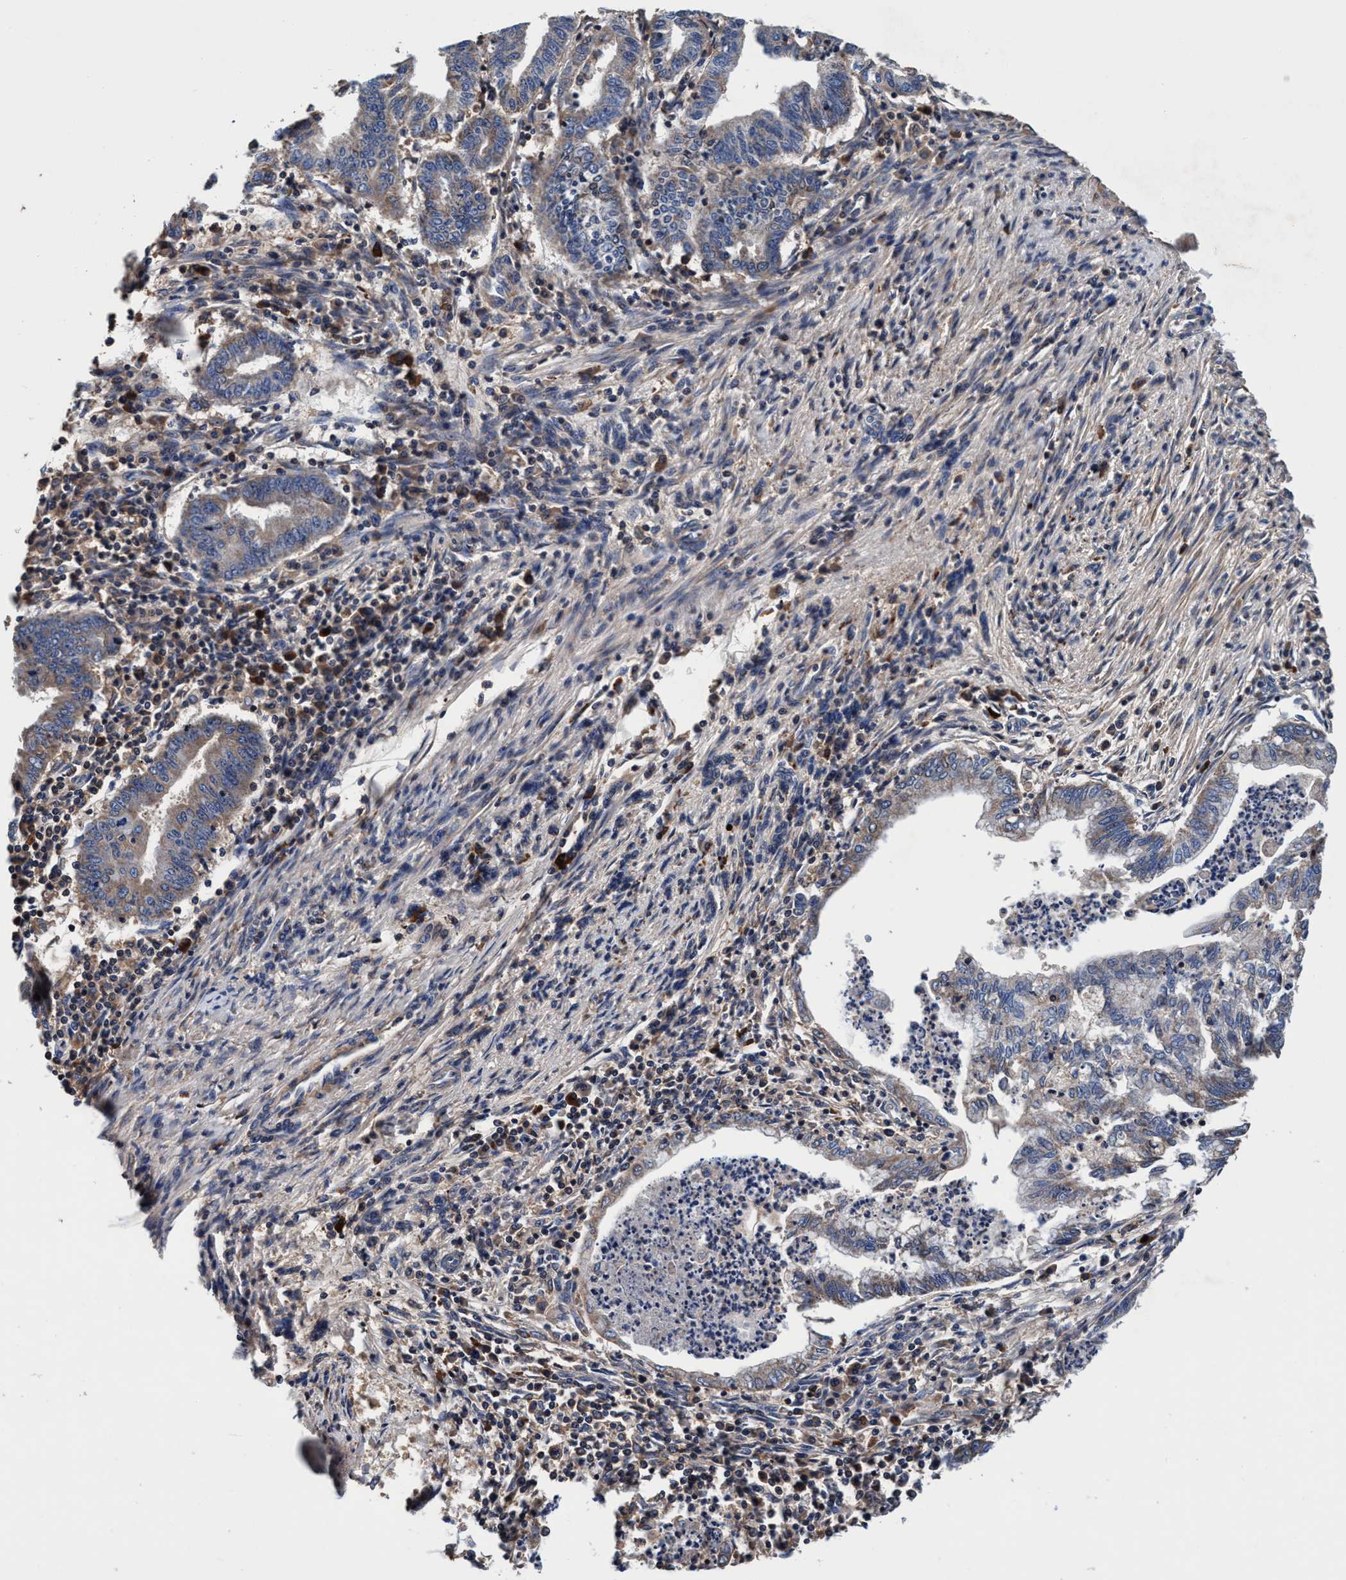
{"staining": {"intensity": "weak", "quantity": "25%-75%", "location": "cytoplasmic/membranous"}, "tissue": "endometrial cancer", "cell_type": "Tumor cells", "image_type": "cancer", "snomed": [{"axis": "morphology", "description": "Polyp, NOS"}, {"axis": "morphology", "description": "Adenocarcinoma, NOS"}, {"axis": "morphology", "description": "Adenoma, NOS"}, {"axis": "topography", "description": "Endometrium"}], "caption": "Immunohistochemistry staining of endometrial cancer, which exhibits low levels of weak cytoplasmic/membranous staining in approximately 25%-75% of tumor cells indicating weak cytoplasmic/membranous protein staining. The staining was performed using DAB (3,3'-diaminobenzidine) (brown) for protein detection and nuclei were counterstained in hematoxylin (blue).", "gene": "RNF208", "patient": {"sex": "female", "age": 79}}